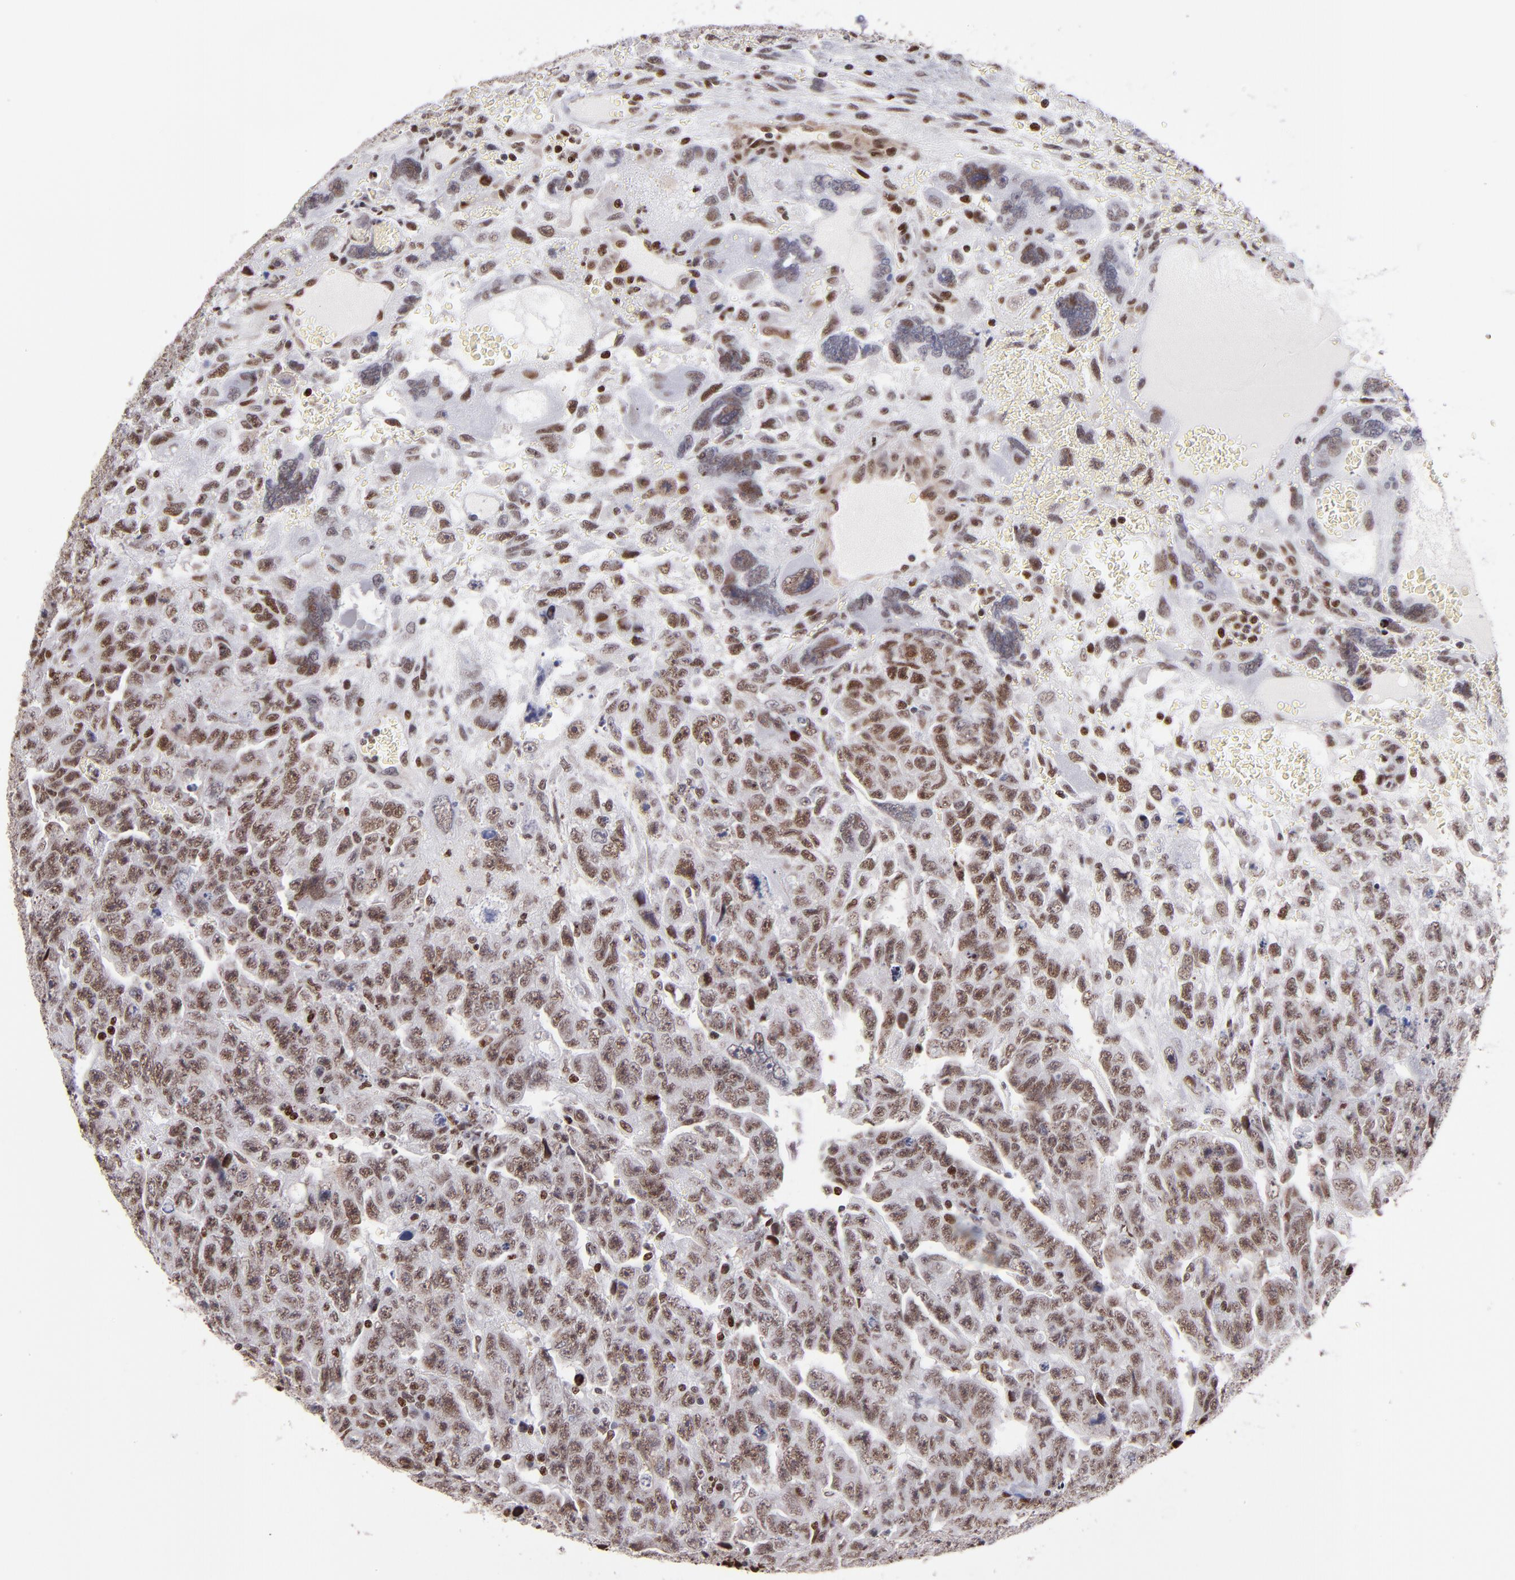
{"staining": {"intensity": "strong", "quantity": ">75%", "location": "nuclear"}, "tissue": "testis cancer", "cell_type": "Tumor cells", "image_type": "cancer", "snomed": [{"axis": "morphology", "description": "Carcinoma, Embryonal, NOS"}, {"axis": "topography", "description": "Testis"}], "caption": "Immunohistochemical staining of testis embryonal carcinoma displays strong nuclear protein expression in approximately >75% of tumor cells. The protein of interest is stained brown, and the nuclei are stained in blue (DAB IHC with brightfield microscopy, high magnification).", "gene": "POLA1", "patient": {"sex": "male", "age": 28}}